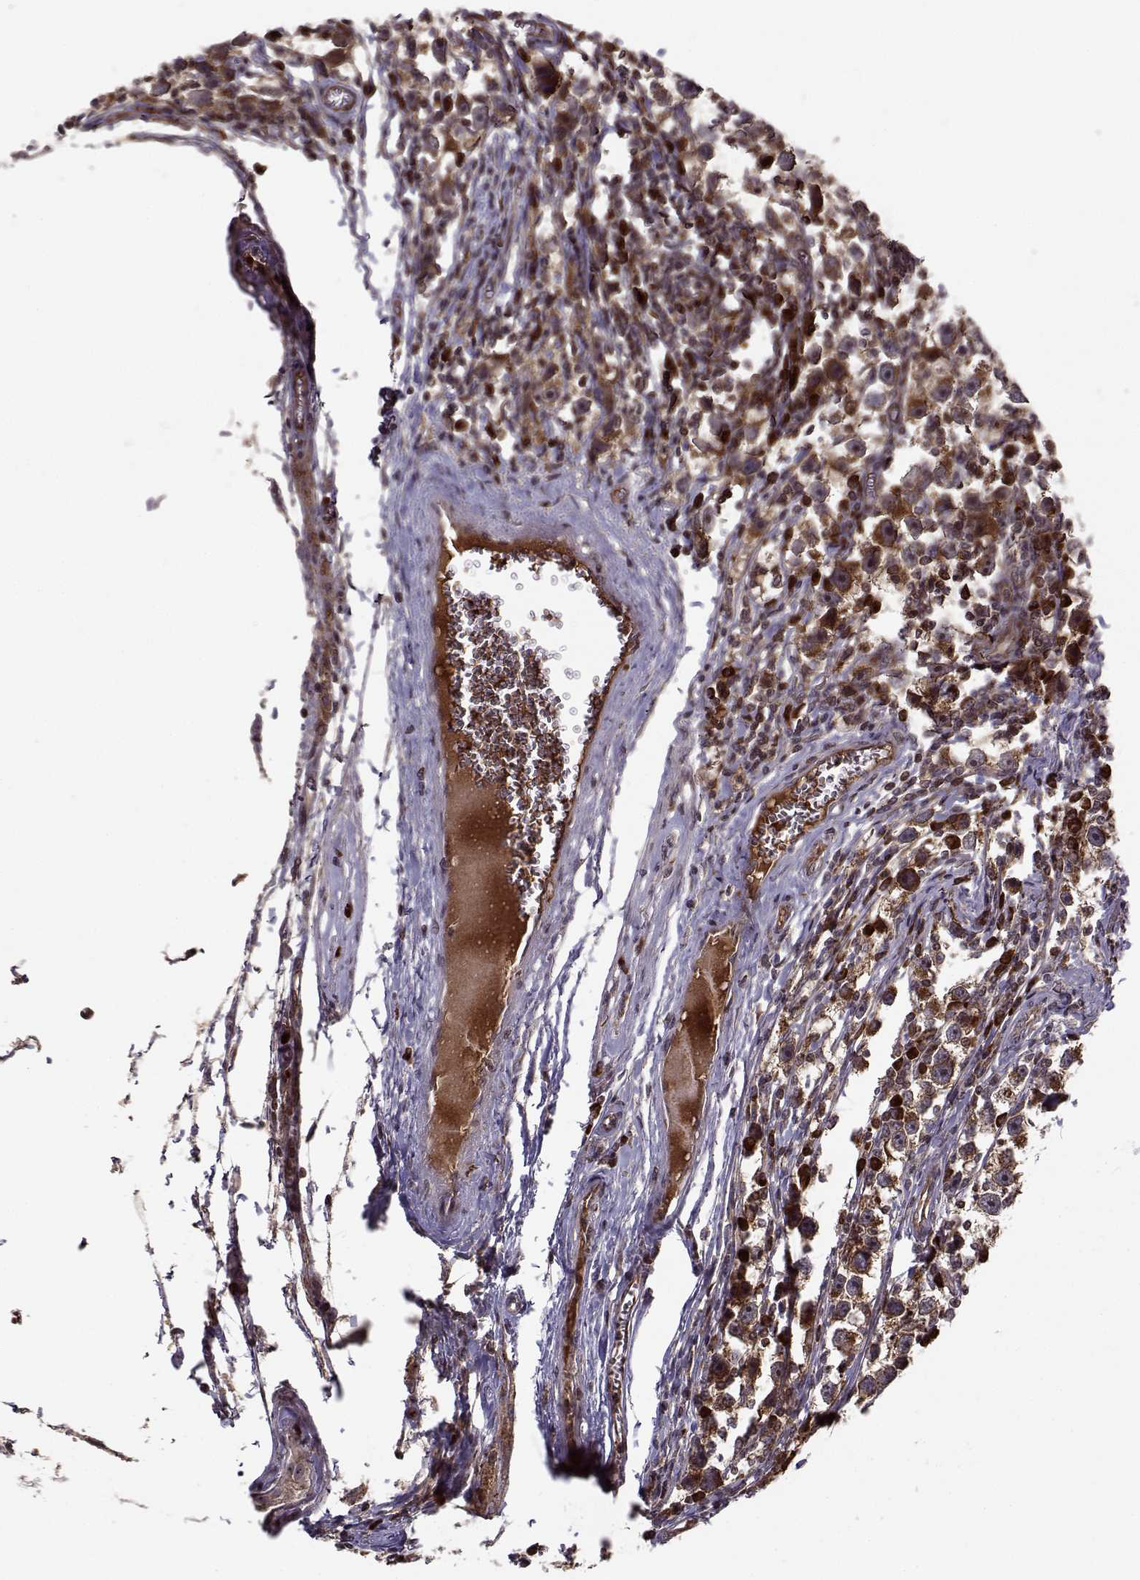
{"staining": {"intensity": "strong", "quantity": ">75%", "location": "cytoplasmic/membranous"}, "tissue": "testis cancer", "cell_type": "Tumor cells", "image_type": "cancer", "snomed": [{"axis": "morphology", "description": "Seminoma, NOS"}, {"axis": "topography", "description": "Testis"}], "caption": "Immunohistochemical staining of human seminoma (testis) reveals high levels of strong cytoplasmic/membranous staining in approximately >75% of tumor cells.", "gene": "RPL31", "patient": {"sex": "male", "age": 30}}